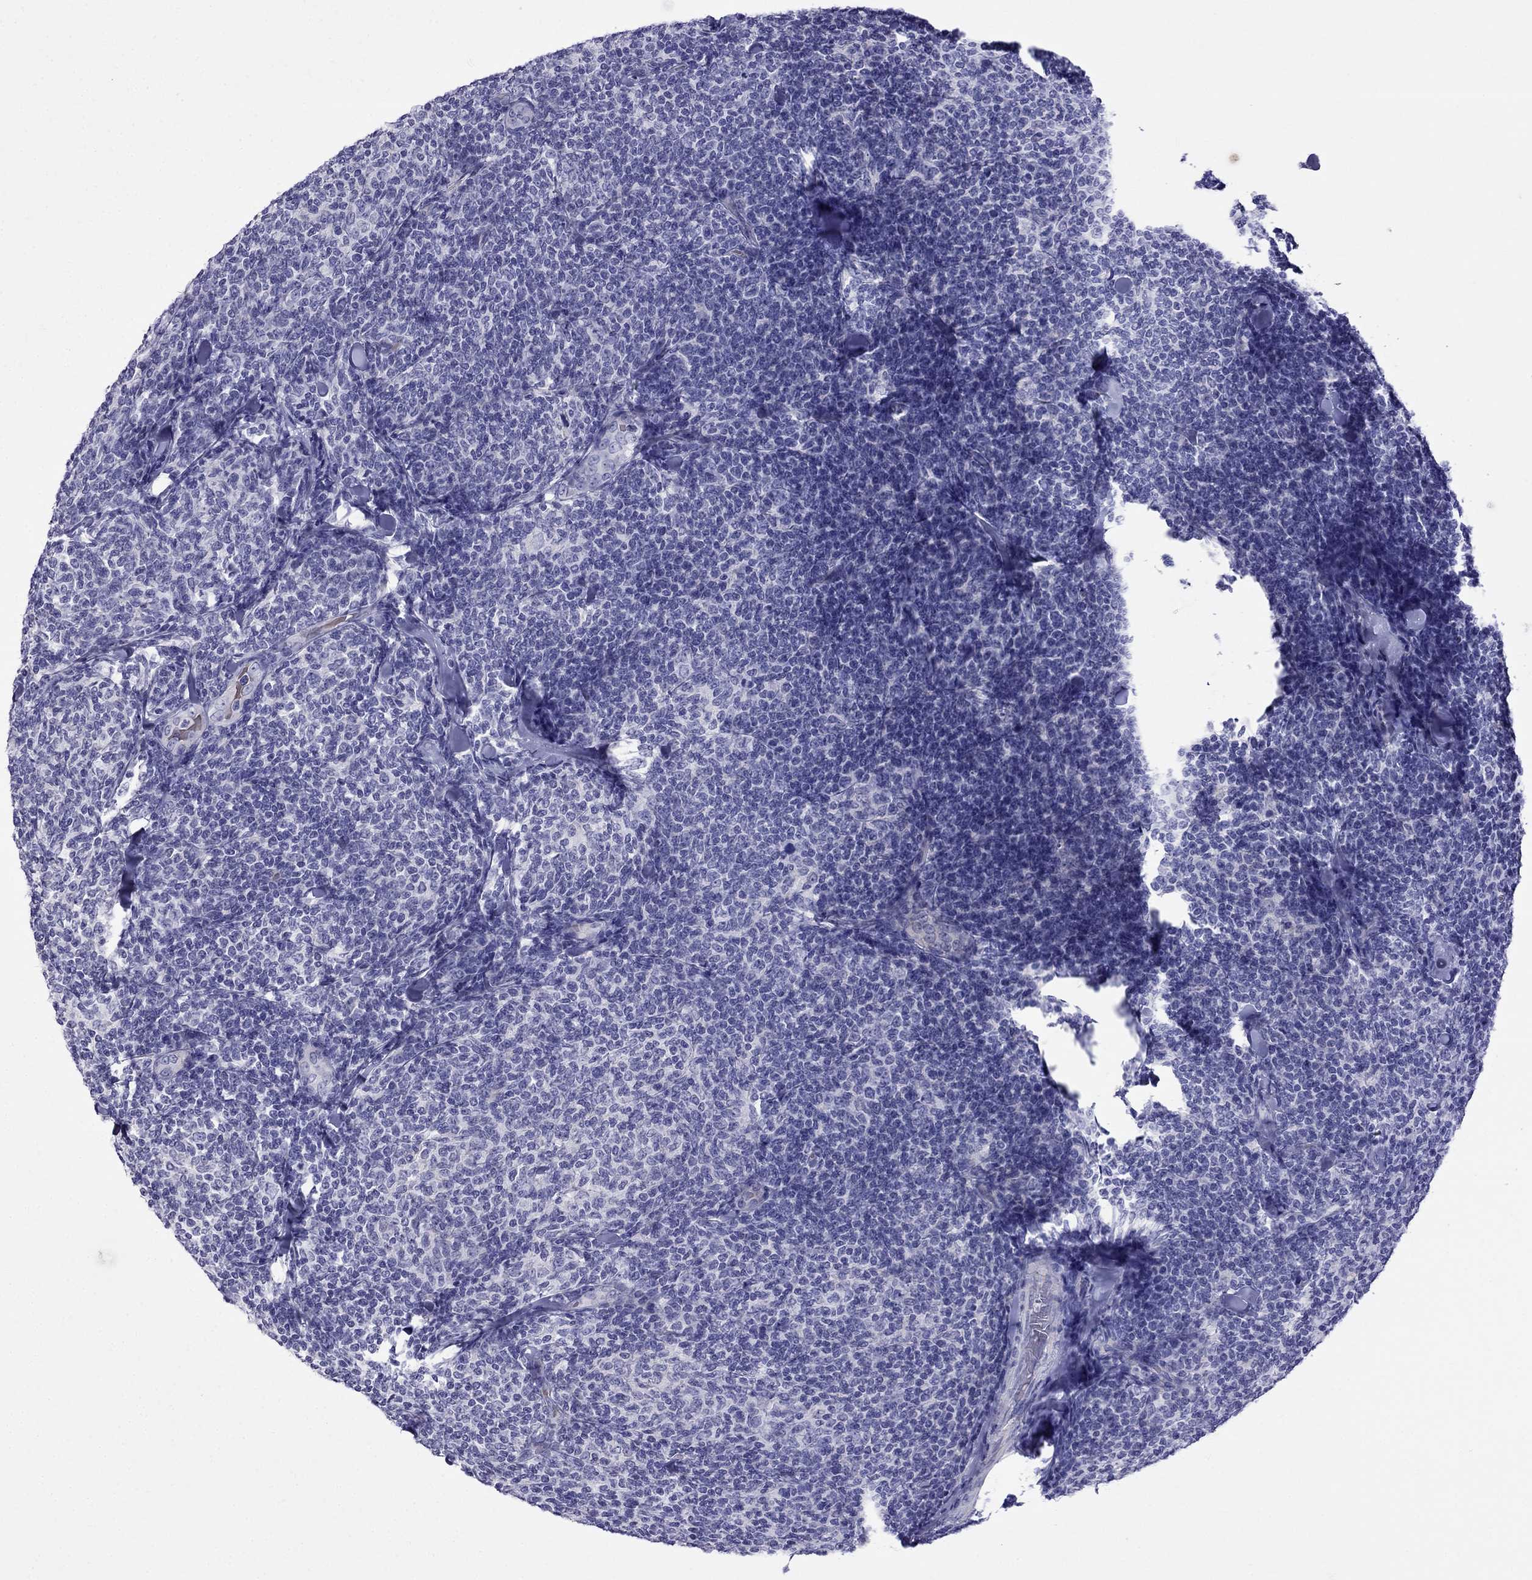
{"staining": {"intensity": "negative", "quantity": "none", "location": "none"}, "tissue": "lymphoma", "cell_type": "Tumor cells", "image_type": "cancer", "snomed": [{"axis": "morphology", "description": "Malignant lymphoma, non-Hodgkin's type, Low grade"}, {"axis": "topography", "description": "Lymph node"}], "caption": "Immunohistochemical staining of human malignant lymphoma, non-Hodgkin's type (low-grade) displays no significant expression in tumor cells. The staining was performed using DAB to visualize the protein expression in brown, while the nuclei were stained in blue with hematoxylin (Magnification: 20x).", "gene": "TDRD1", "patient": {"sex": "female", "age": 56}}